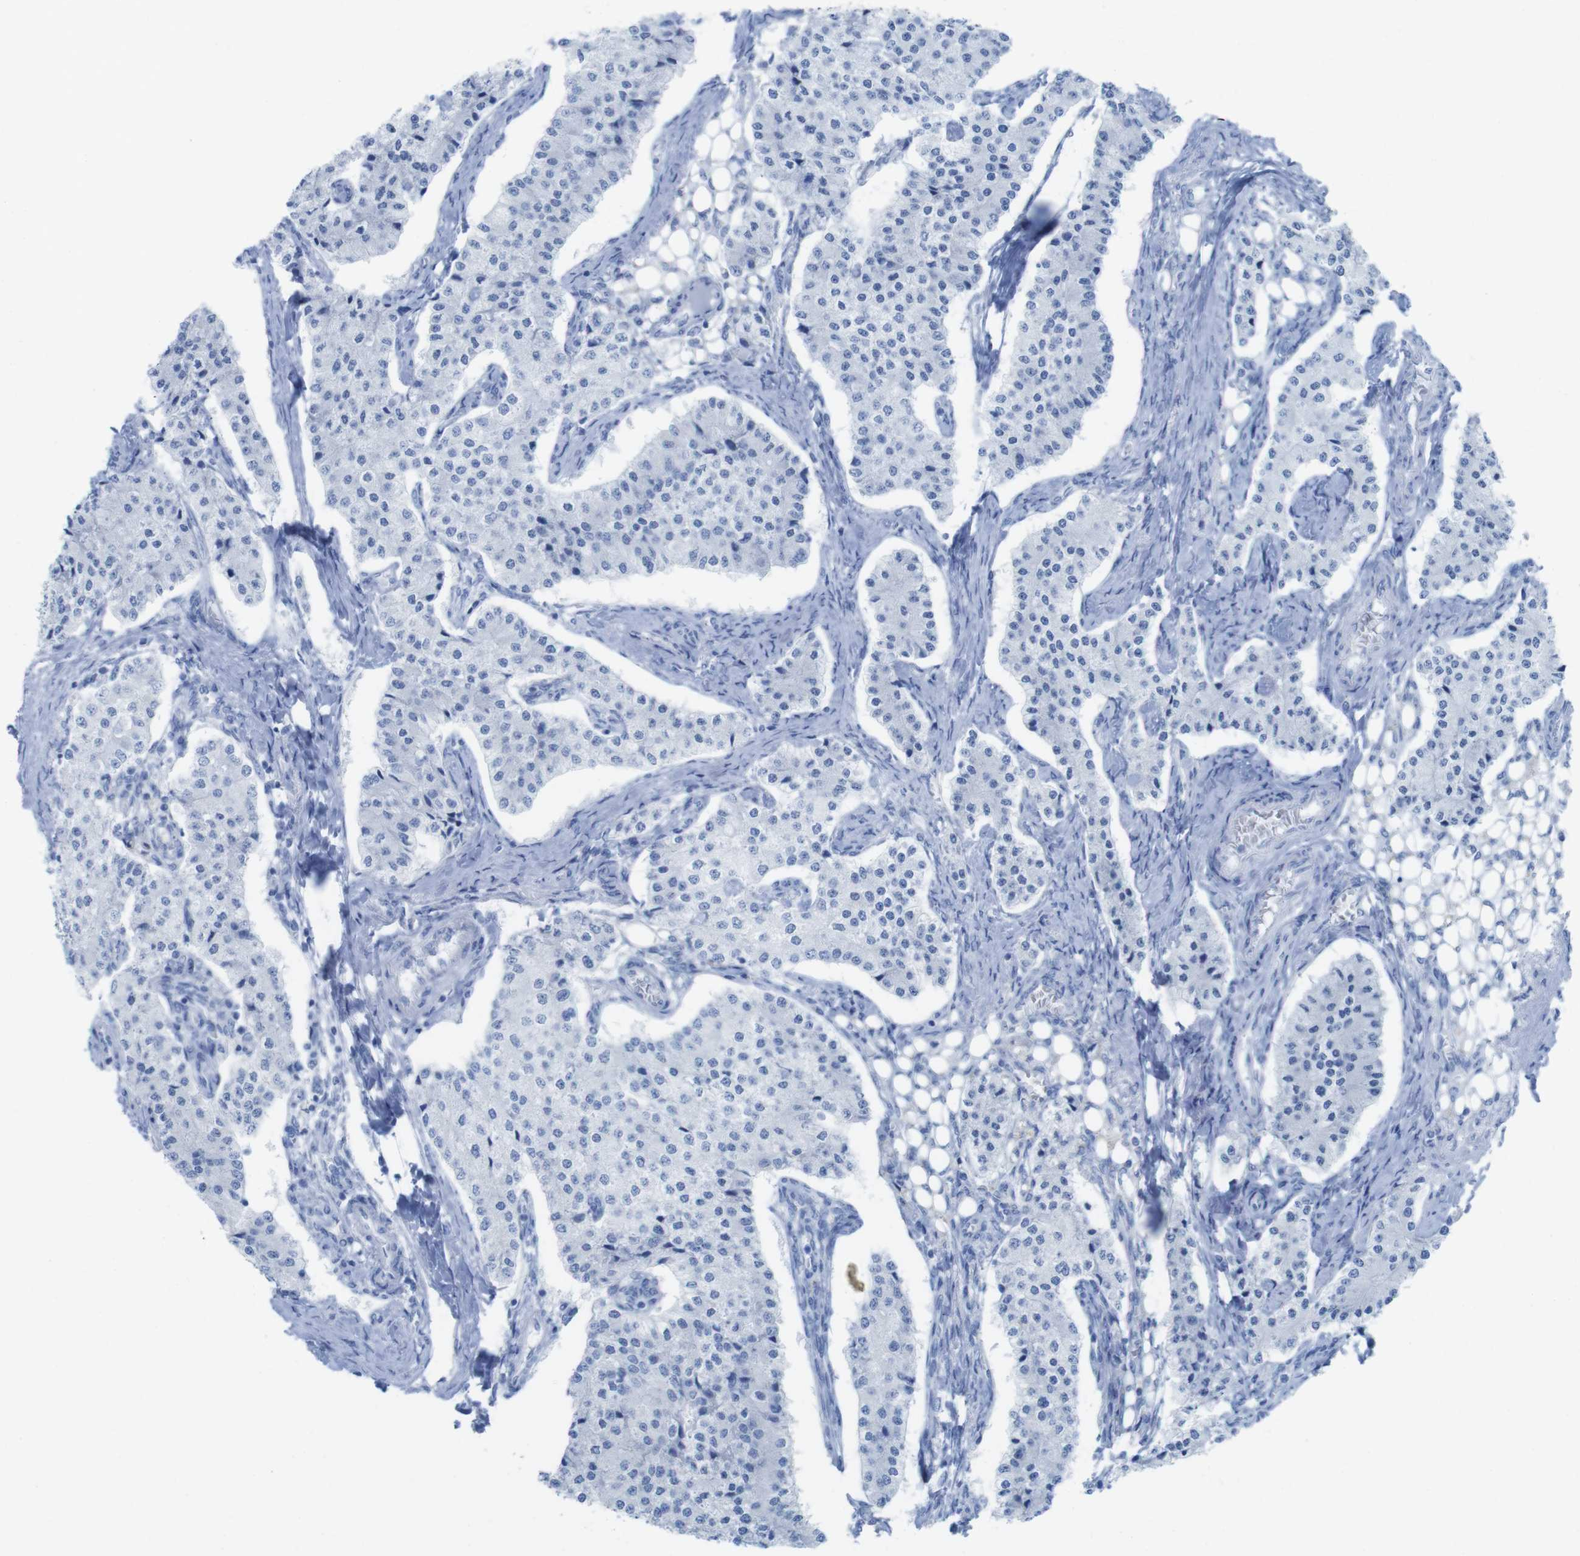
{"staining": {"intensity": "negative", "quantity": "none", "location": "none"}, "tissue": "carcinoid", "cell_type": "Tumor cells", "image_type": "cancer", "snomed": [{"axis": "morphology", "description": "Carcinoid, malignant, NOS"}, {"axis": "topography", "description": "Colon"}], "caption": "The photomicrograph displays no significant expression in tumor cells of carcinoid.", "gene": "MYH7", "patient": {"sex": "female", "age": 52}}